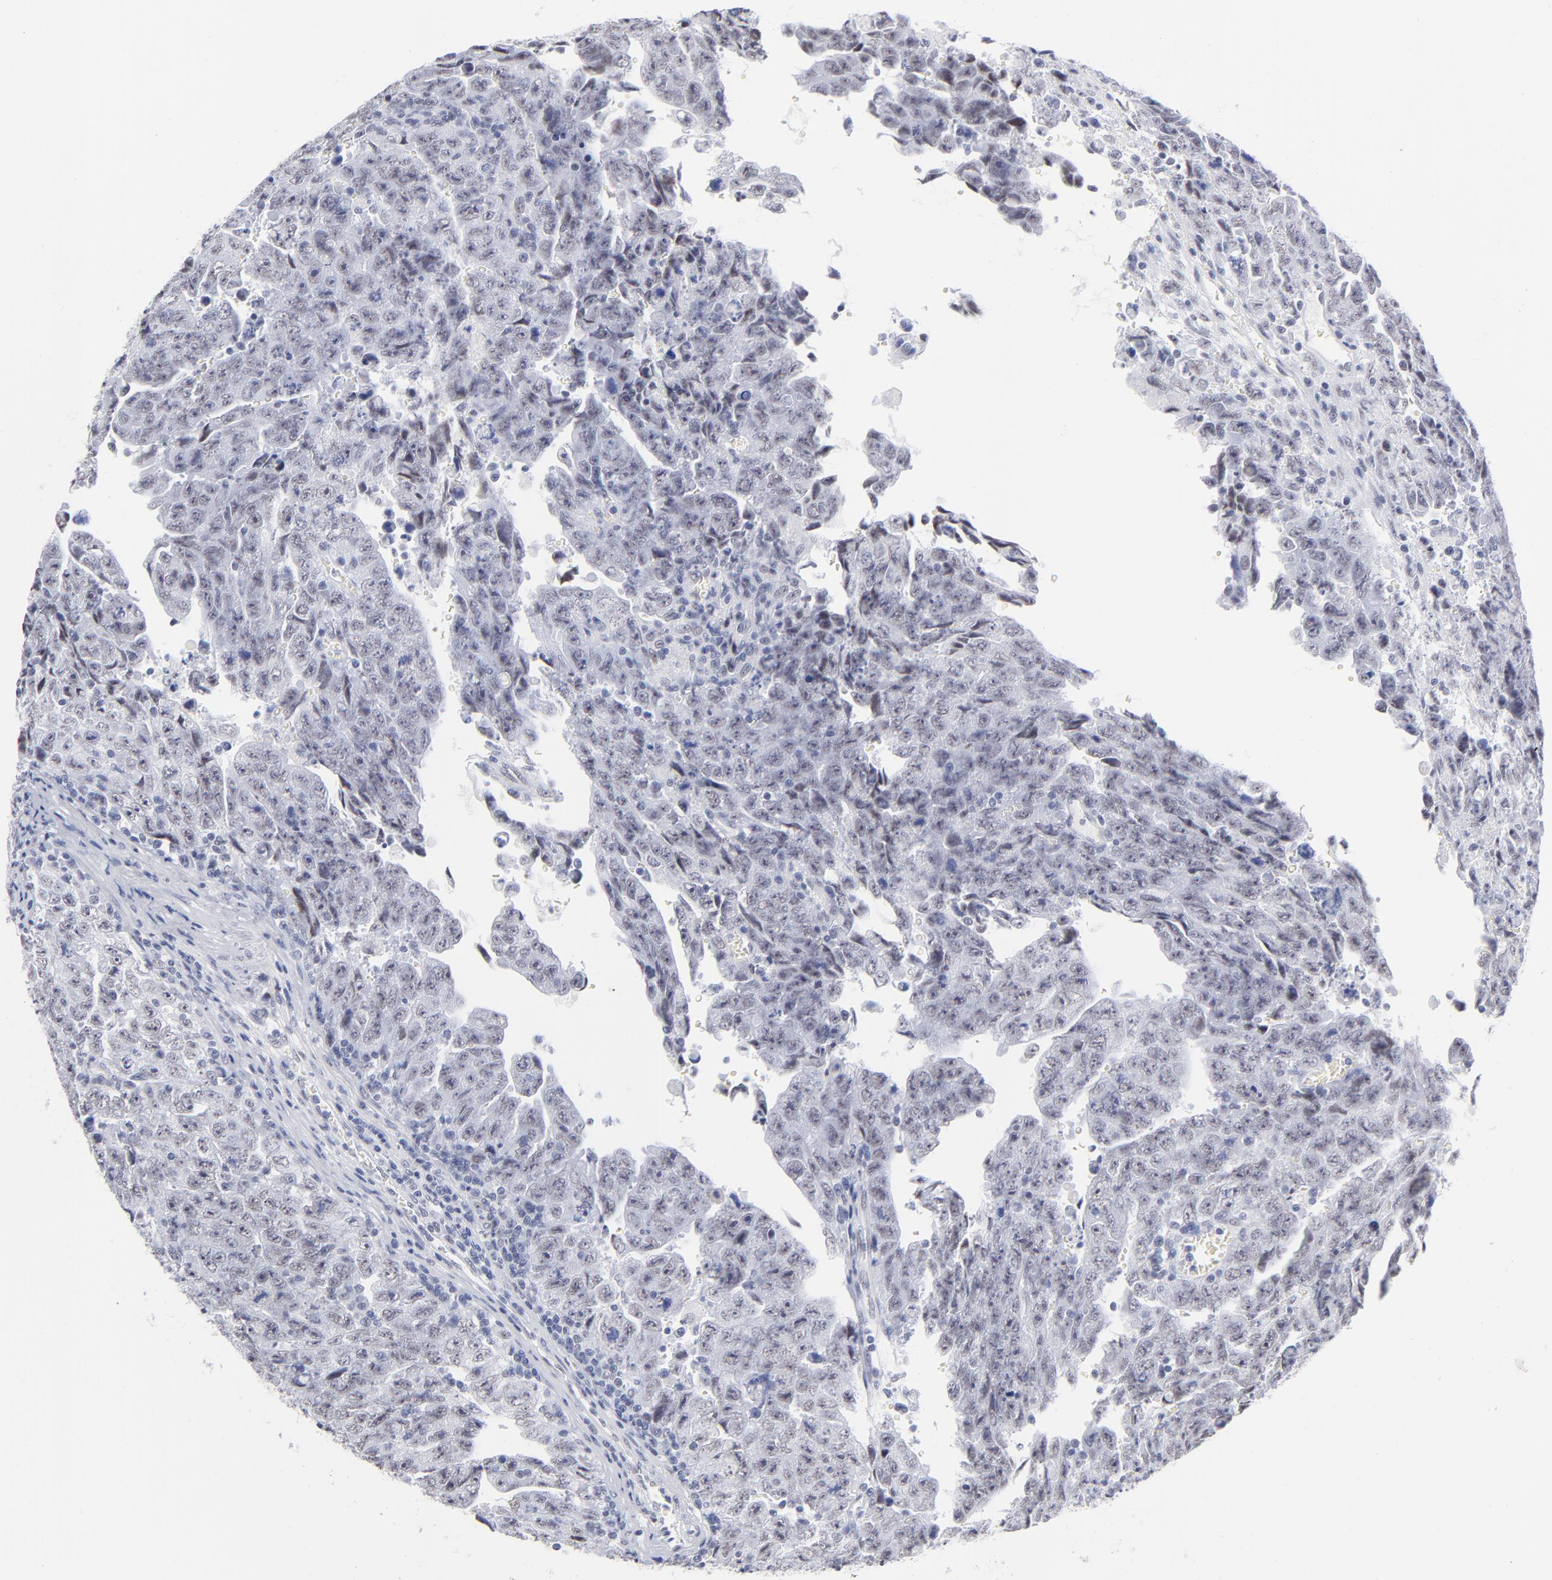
{"staining": {"intensity": "negative", "quantity": "none", "location": "none"}, "tissue": "testis cancer", "cell_type": "Tumor cells", "image_type": "cancer", "snomed": [{"axis": "morphology", "description": "Carcinoma, Embryonal, NOS"}, {"axis": "topography", "description": "Testis"}], "caption": "Human testis cancer (embryonal carcinoma) stained for a protein using IHC demonstrates no expression in tumor cells.", "gene": "SNRPB", "patient": {"sex": "male", "age": 28}}